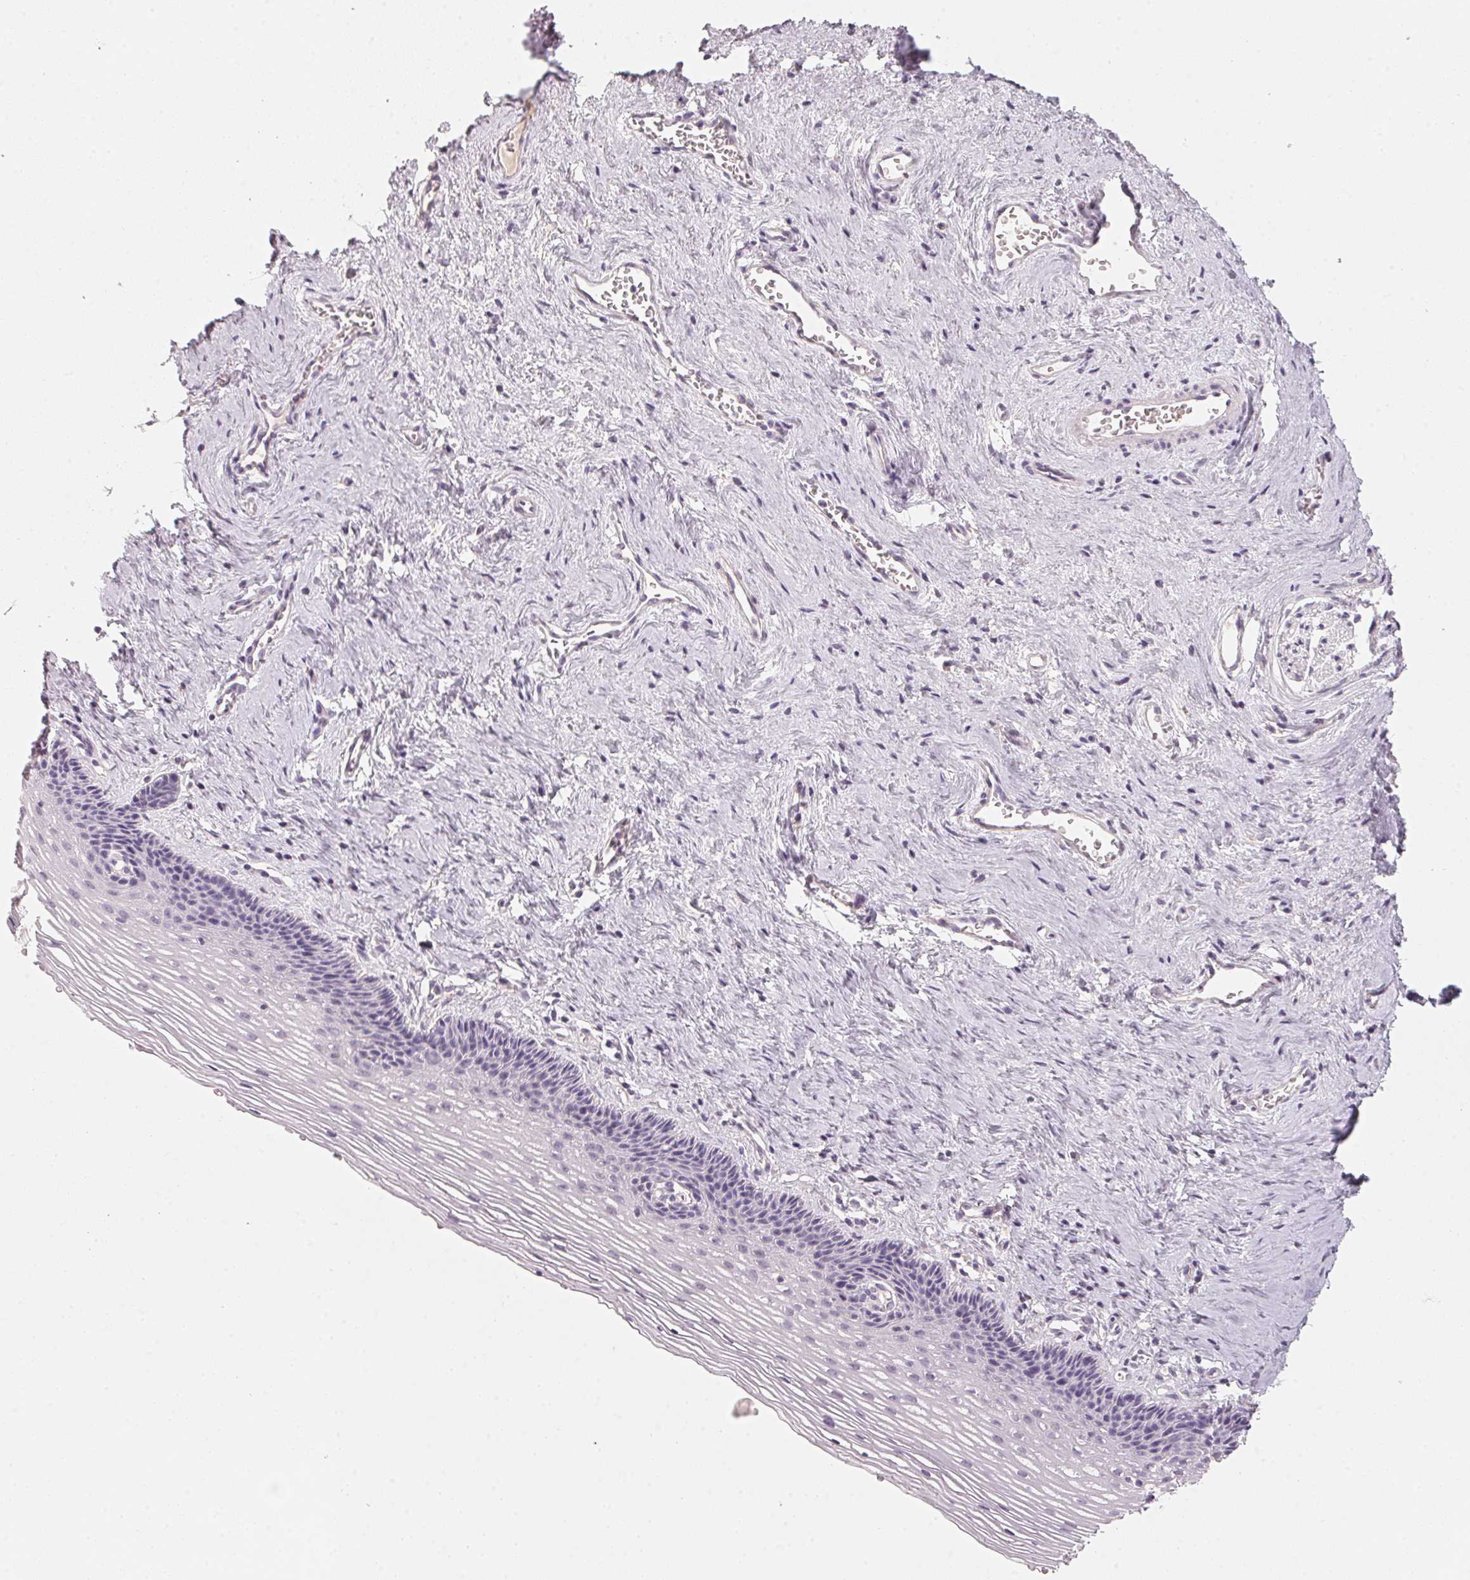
{"staining": {"intensity": "negative", "quantity": "none", "location": "none"}, "tissue": "vagina", "cell_type": "Squamous epithelial cells", "image_type": "normal", "snomed": [{"axis": "morphology", "description": "Normal tissue, NOS"}, {"axis": "topography", "description": "Vagina"}, {"axis": "topography", "description": "Cervix"}], "caption": "This is a micrograph of IHC staining of benign vagina, which shows no positivity in squamous epithelial cells. (Stains: DAB (3,3'-diaminobenzidine) immunohistochemistry (IHC) with hematoxylin counter stain, Microscopy: brightfield microscopy at high magnification).", "gene": "TREH", "patient": {"sex": "female", "age": 37}}